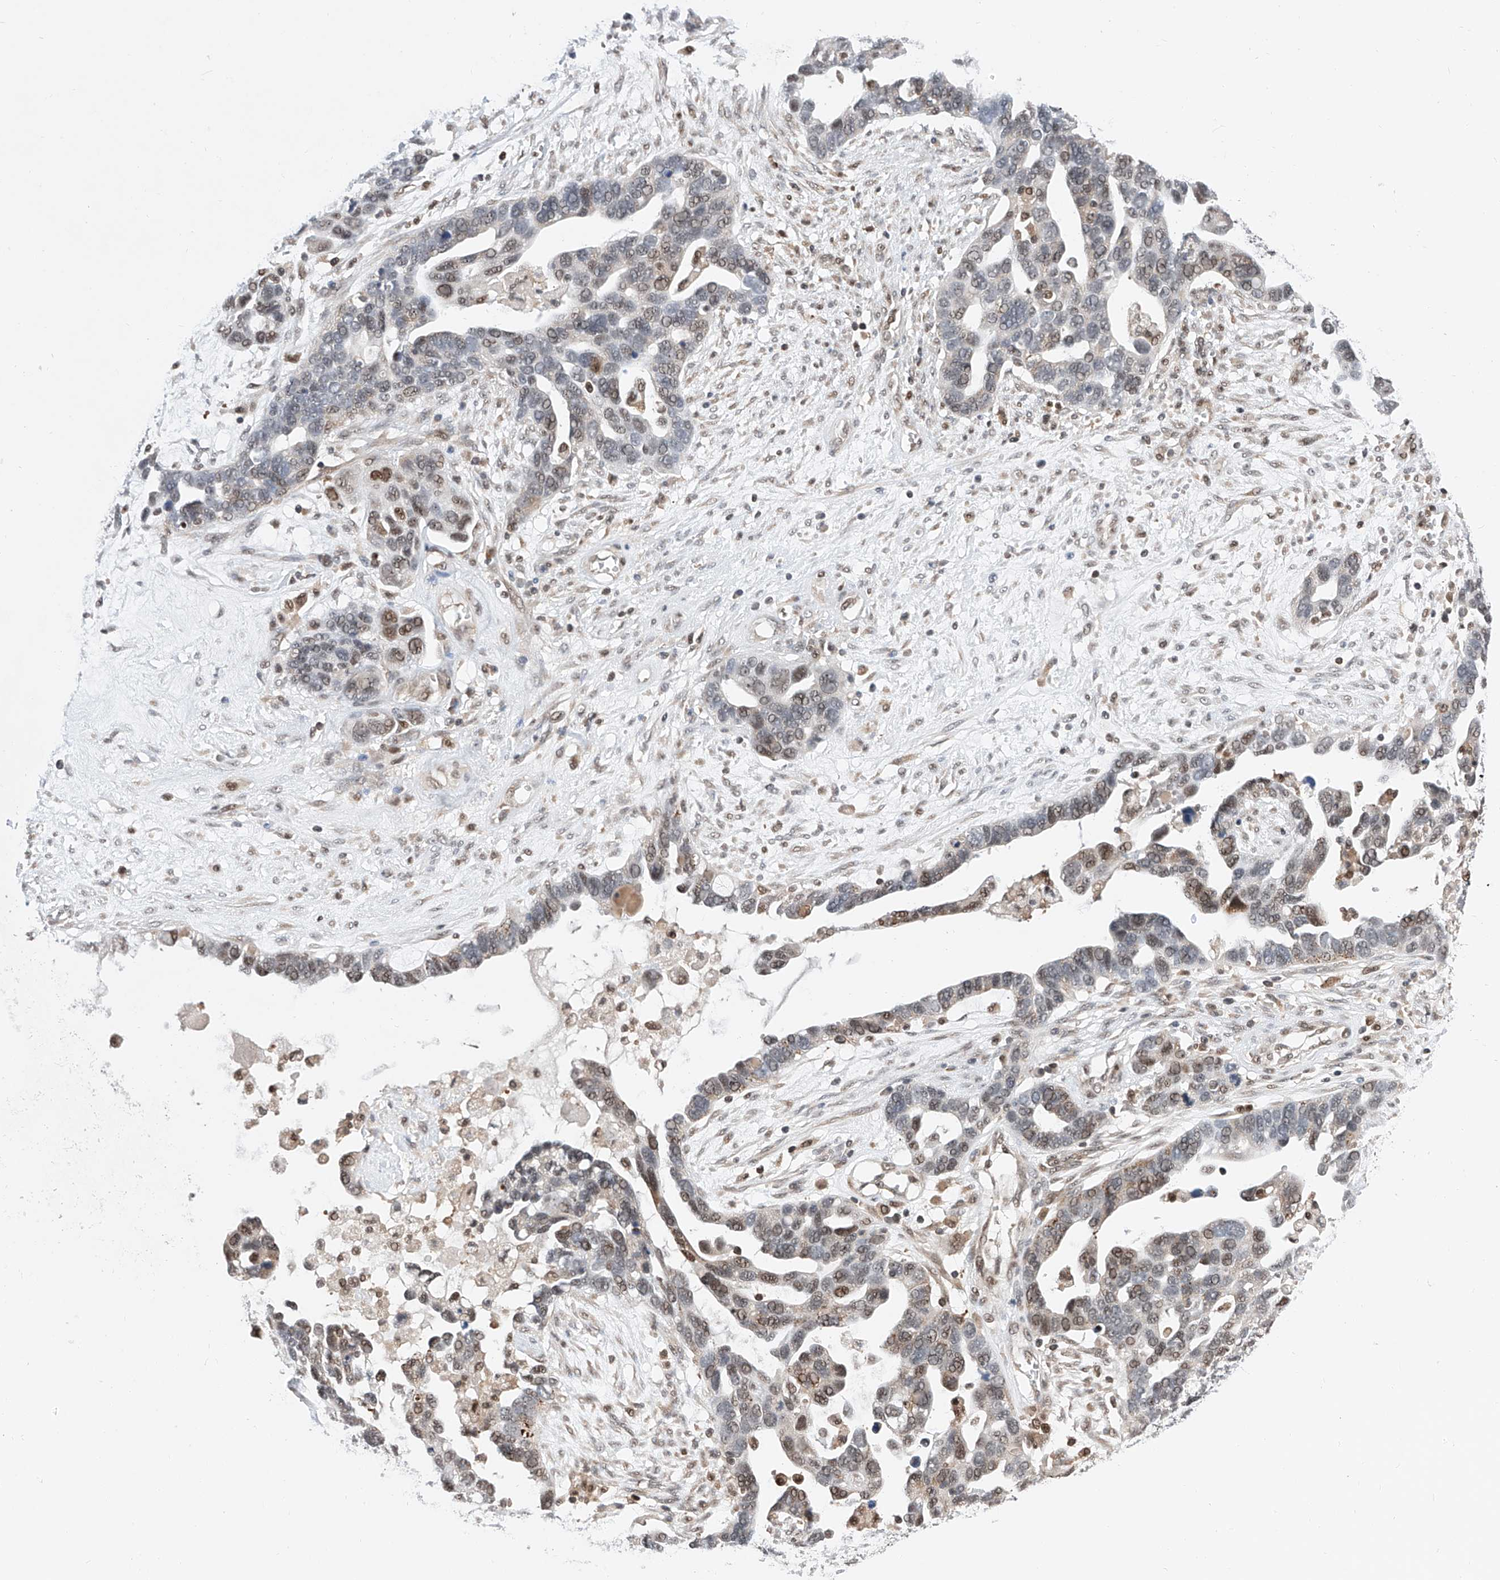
{"staining": {"intensity": "weak", "quantity": "25%-75%", "location": "nuclear"}, "tissue": "ovarian cancer", "cell_type": "Tumor cells", "image_type": "cancer", "snomed": [{"axis": "morphology", "description": "Cystadenocarcinoma, serous, NOS"}, {"axis": "topography", "description": "Ovary"}], "caption": "Immunohistochemical staining of serous cystadenocarcinoma (ovarian) exhibits weak nuclear protein expression in approximately 25%-75% of tumor cells.", "gene": "SNRNP200", "patient": {"sex": "female", "age": 54}}